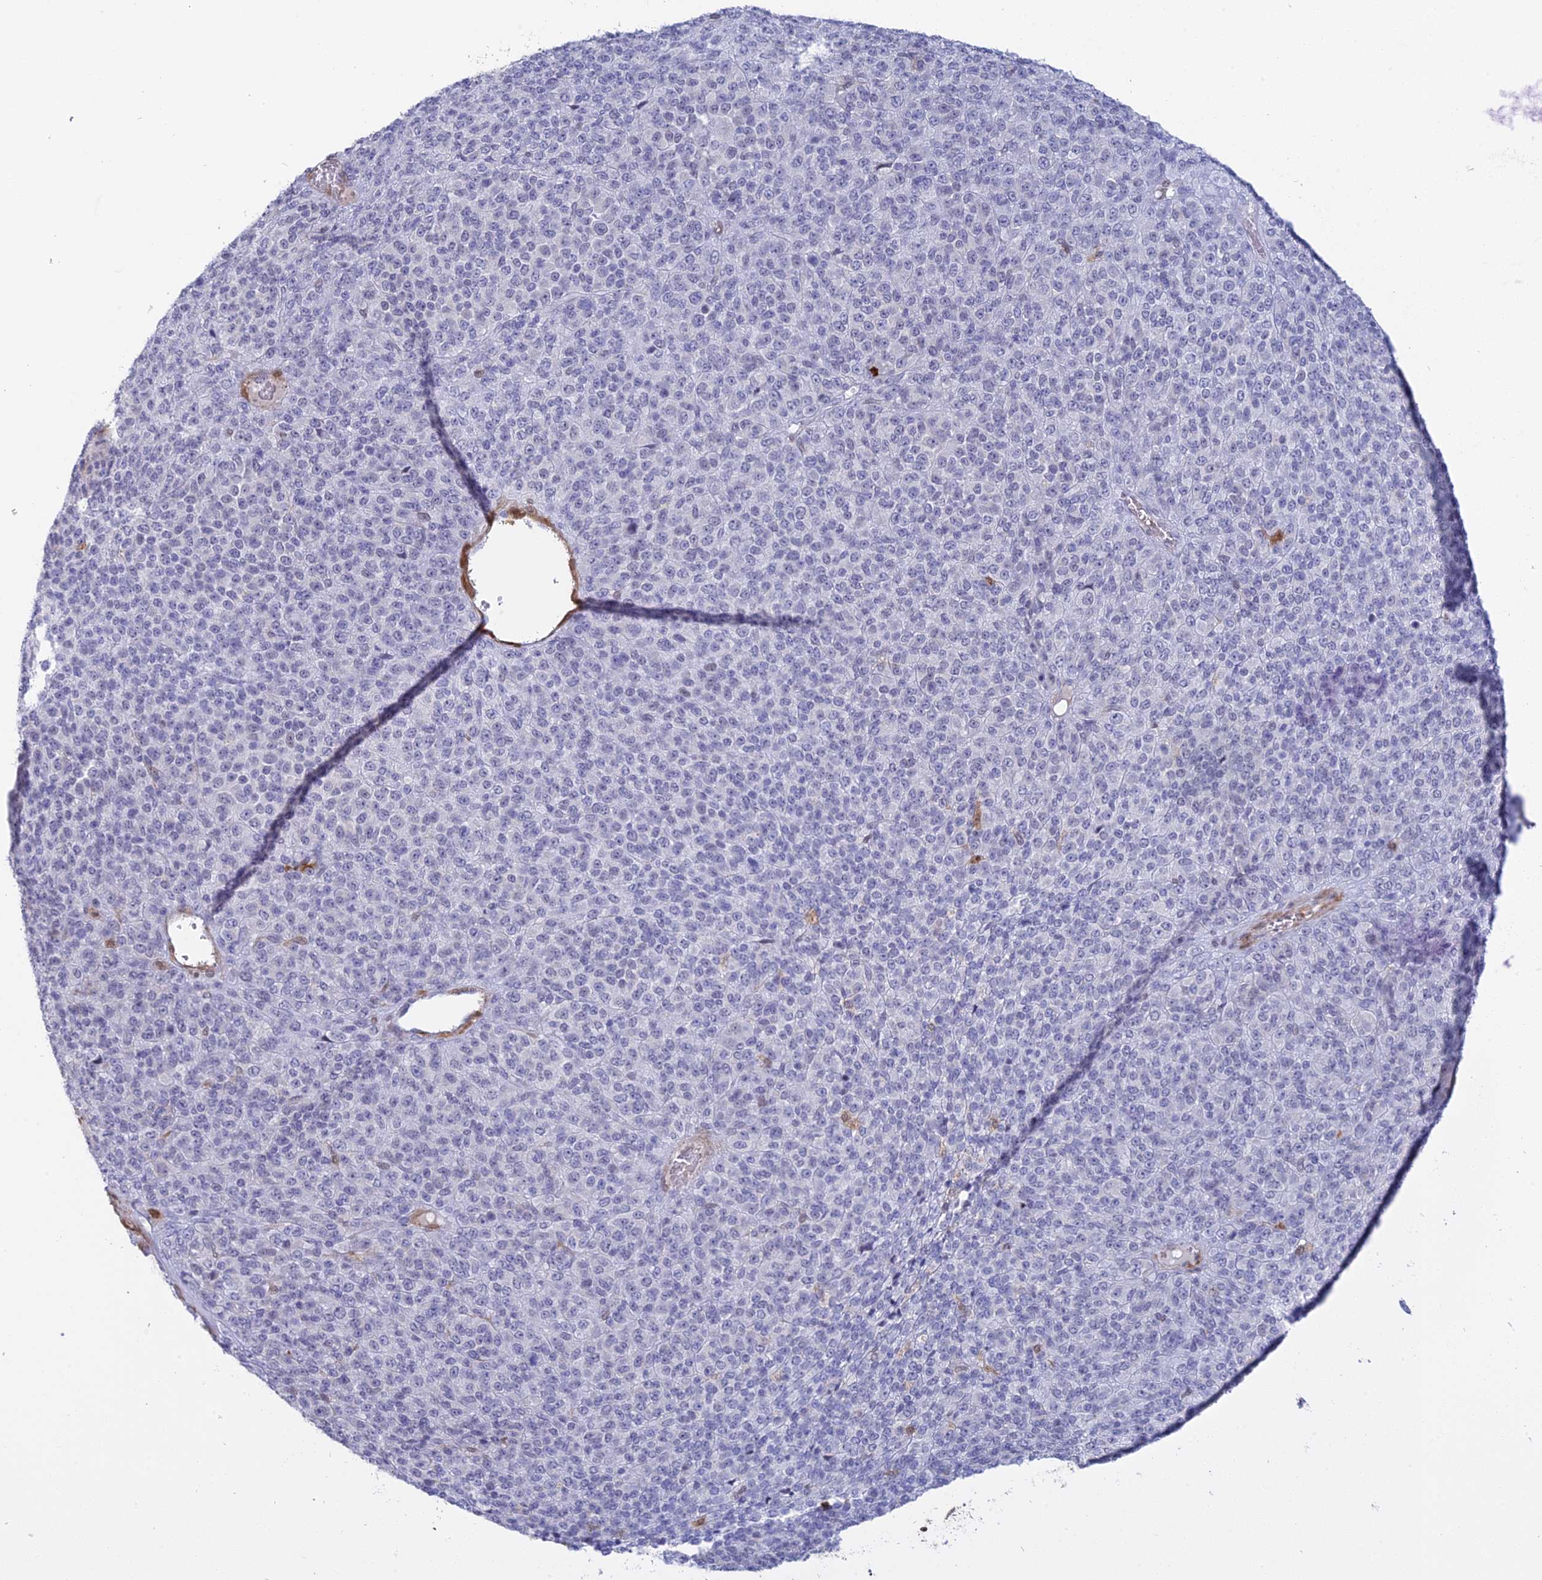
{"staining": {"intensity": "negative", "quantity": "none", "location": "none"}, "tissue": "melanoma", "cell_type": "Tumor cells", "image_type": "cancer", "snomed": [{"axis": "morphology", "description": "Malignant melanoma, Metastatic site"}, {"axis": "topography", "description": "Brain"}], "caption": "Immunohistochemistry micrograph of neoplastic tissue: malignant melanoma (metastatic site) stained with DAB (3,3'-diaminobenzidine) displays no significant protein expression in tumor cells.", "gene": "PGBD4", "patient": {"sex": "female", "age": 56}}